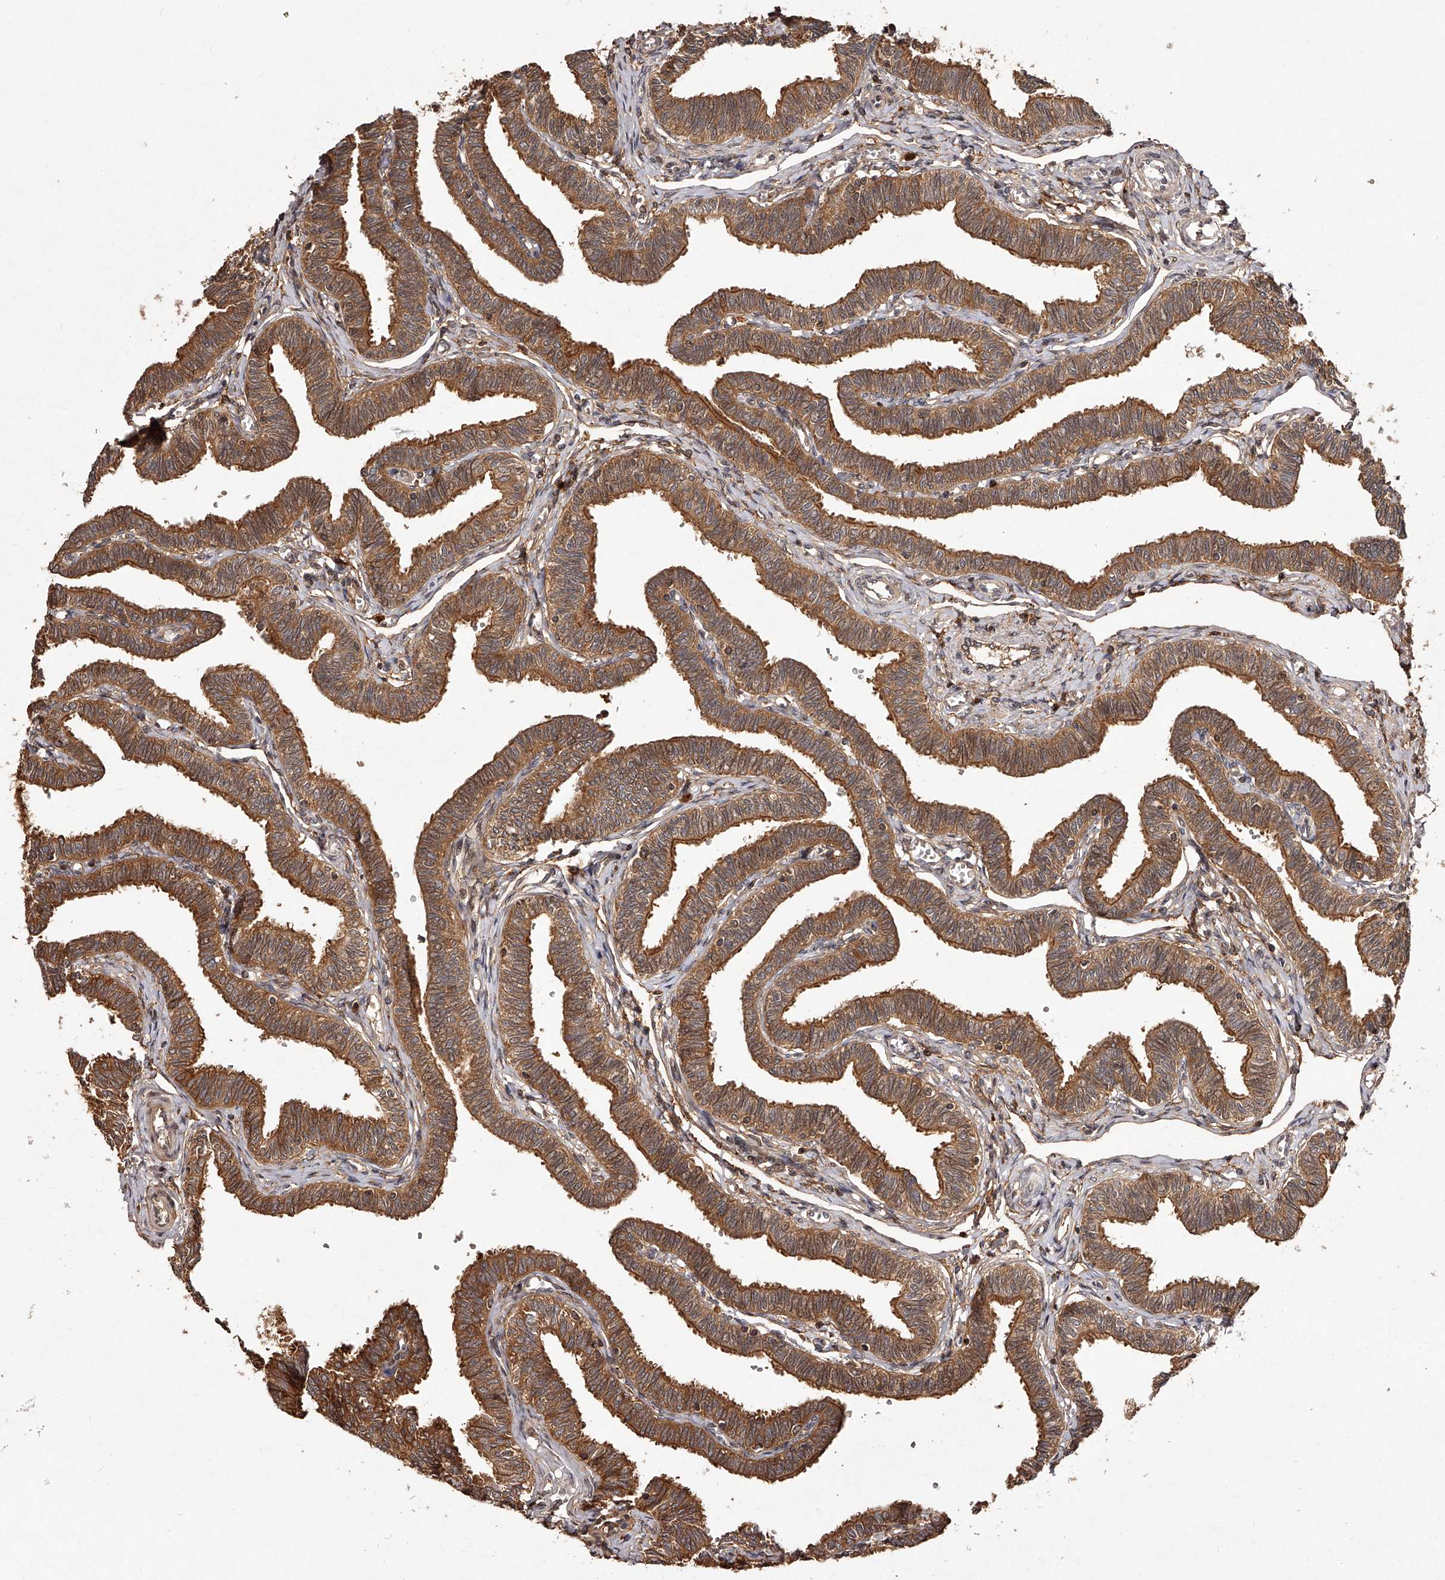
{"staining": {"intensity": "strong", "quantity": ">75%", "location": "cytoplasmic/membranous"}, "tissue": "fallopian tube", "cell_type": "Glandular cells", "image_type": "normal", "snomed": [{"axis": "morphology", "description": "Normal tissue, NOS"}, {"axis": "topography", "description": "Fallopian tube"}, {"axis": "topography", "description": "Ovary"}], "caption": "The micrograph demonstrates a brown stain indicating the presence of a protein in the cytoplasmic/membranous of glandular cells in fallopian tube. Immunohistochemistry (ihc) stains the protein of interest in brown and the nuclei are stained blue.", "gene": "CRYZL1", "patient": {"sex": "female", "age": 23}}